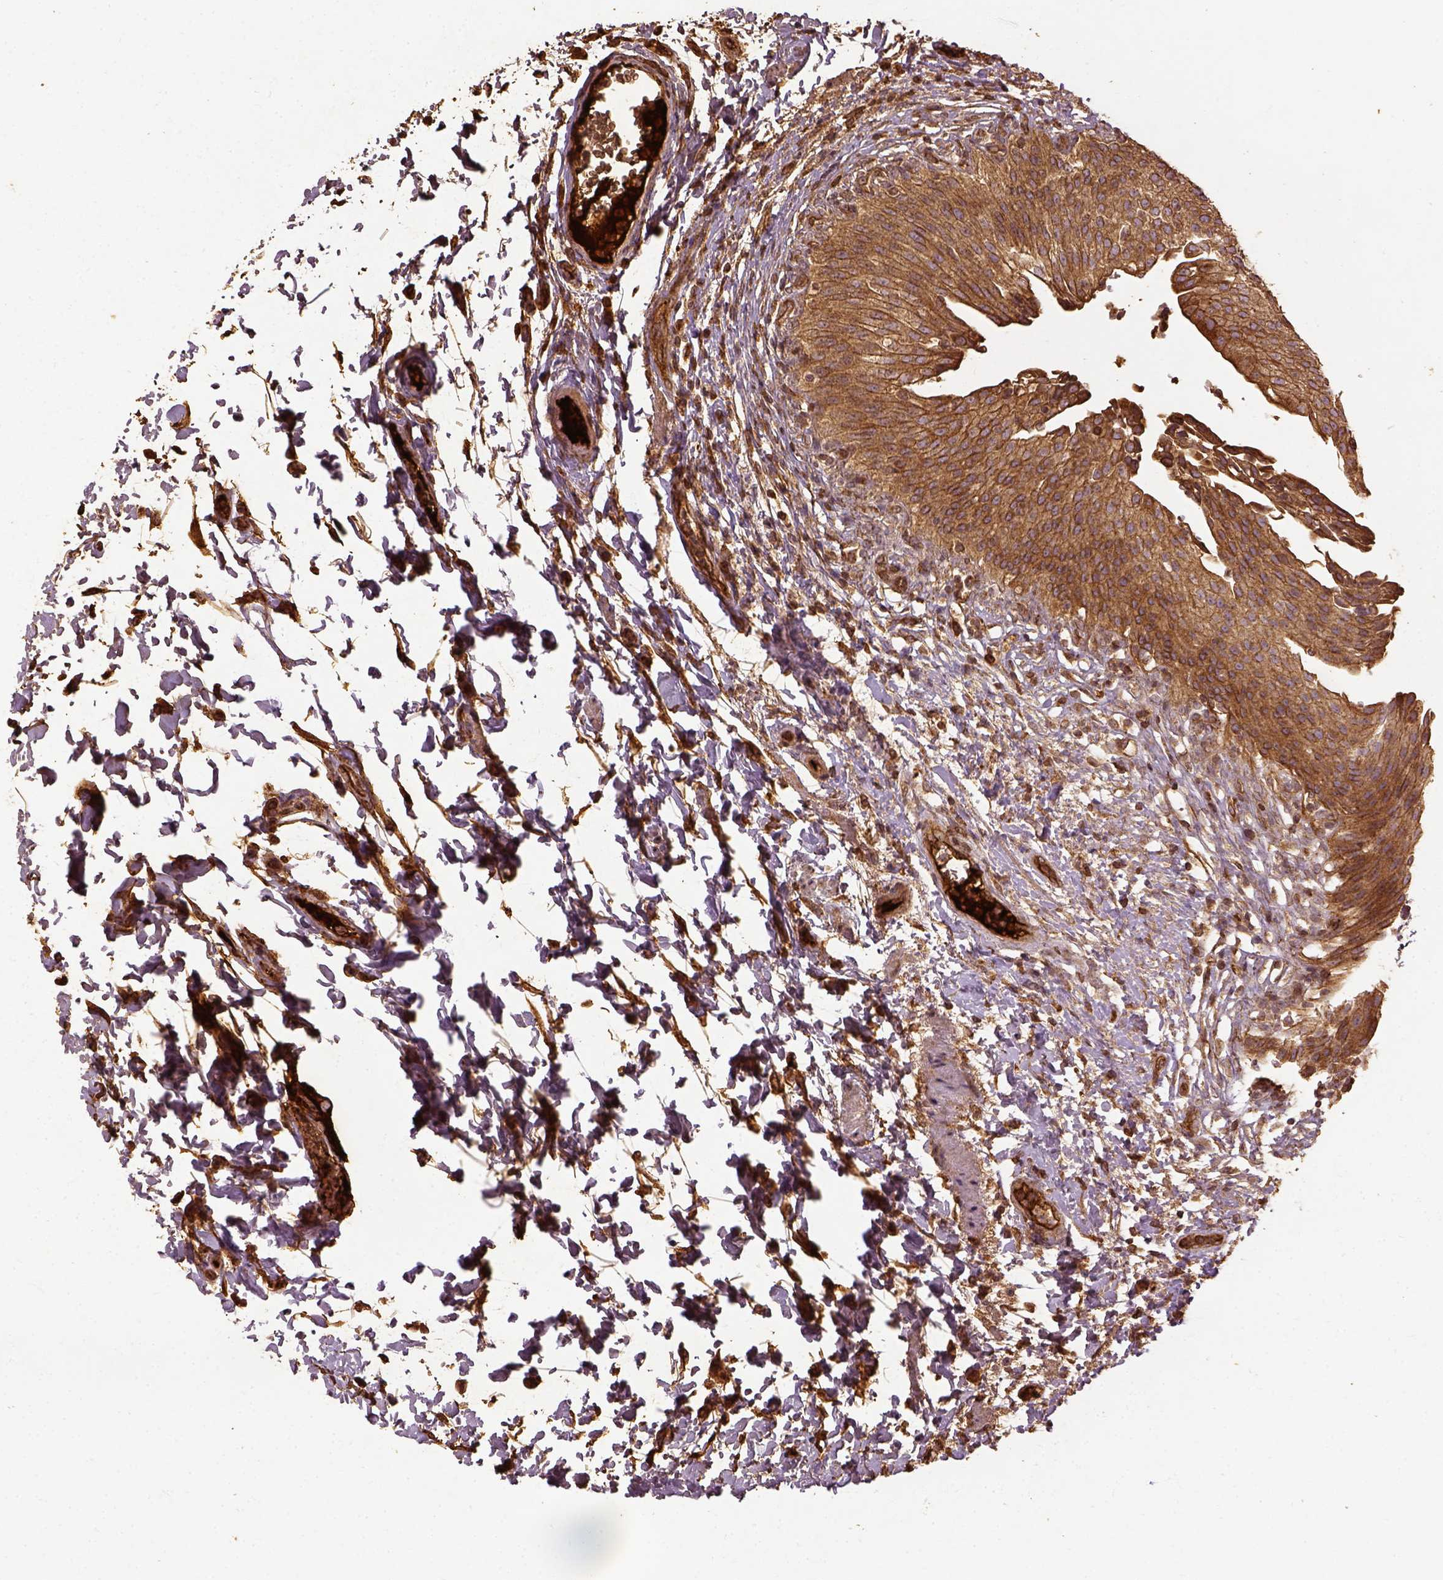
{"staining": {"intensity": "moderate", "quantity": ">75%", "location": "cytoplasmic/membranous"}, "tissue": "urinary bladder", "cell_type": "Urothelial cells", "image_type": "normal", "snomed": [{"axis": "morphology", "description": "Normal tissue, NOS"}, {"axis": "topography", "description": "Urinary bladder"}, {"axis": "topography", "description": "Peripheral nerve tissue"}], "caption": "Urinary bladder stained with immunohistochemistry (IHC) shows moderate cytoplasmic/membranous expression in about >75% of urothelial cells.", "gene": "VEGFA", "patient": {"sex": "female", "age": 60}}